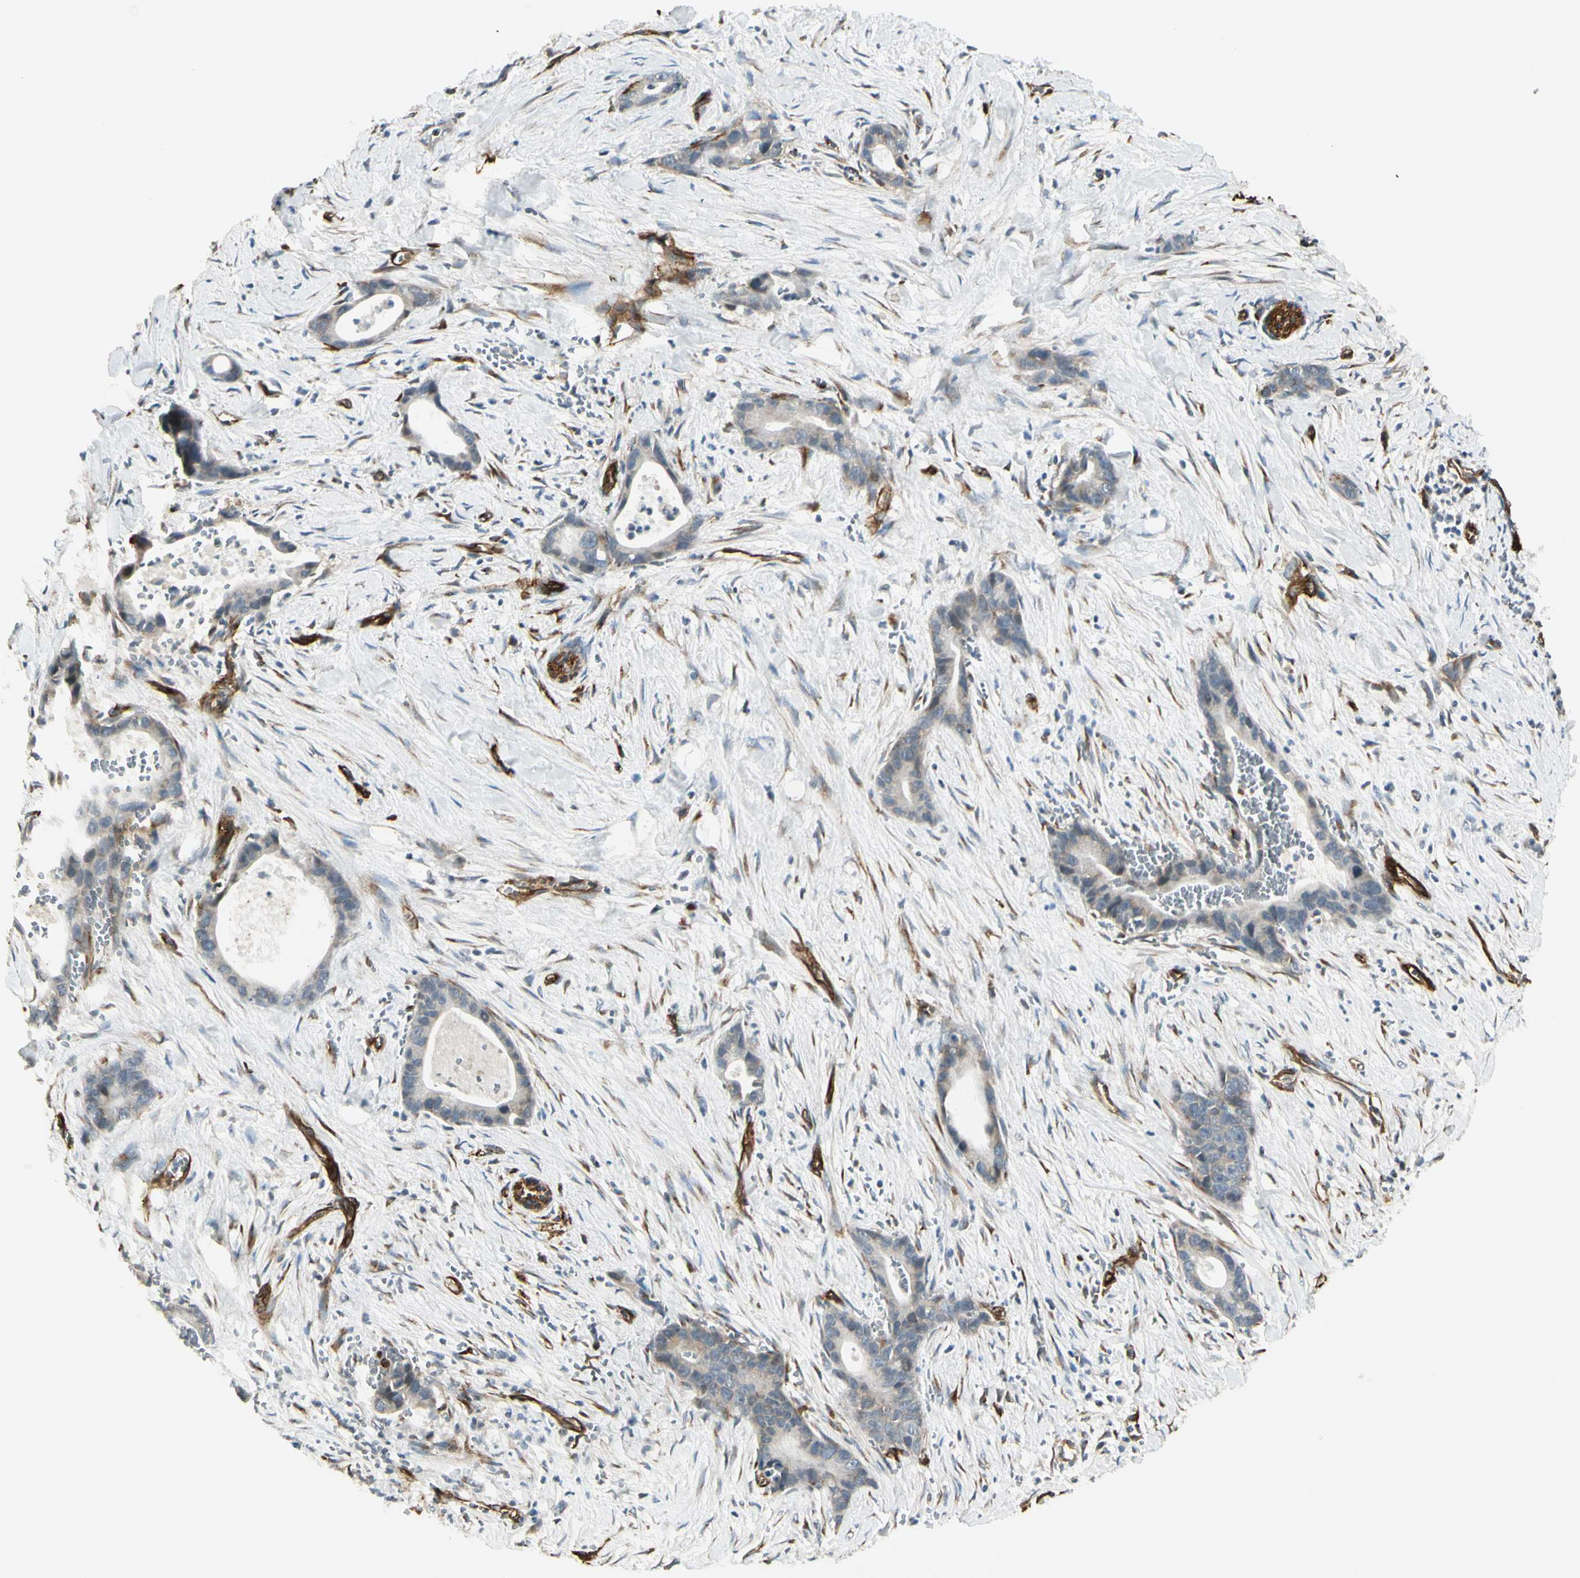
{"staining": {"intensity": "negative", "quantity": "none", "location": "none"}, "tissue": "liver cancer", "cell_type": "Tumor cells", "image_type": "cancer", "snomed": [{"axis": "morphology", "description": "Cholangiocarcinoma"}, {"axis": "topography", "description": "Liver"}], "caption": "The micrograph reveals no staining of tumor cells in liver cancer (cholangiocarcinoma).", "gene": "MCAM", "patient": {"sex": "female", "age": 55}}